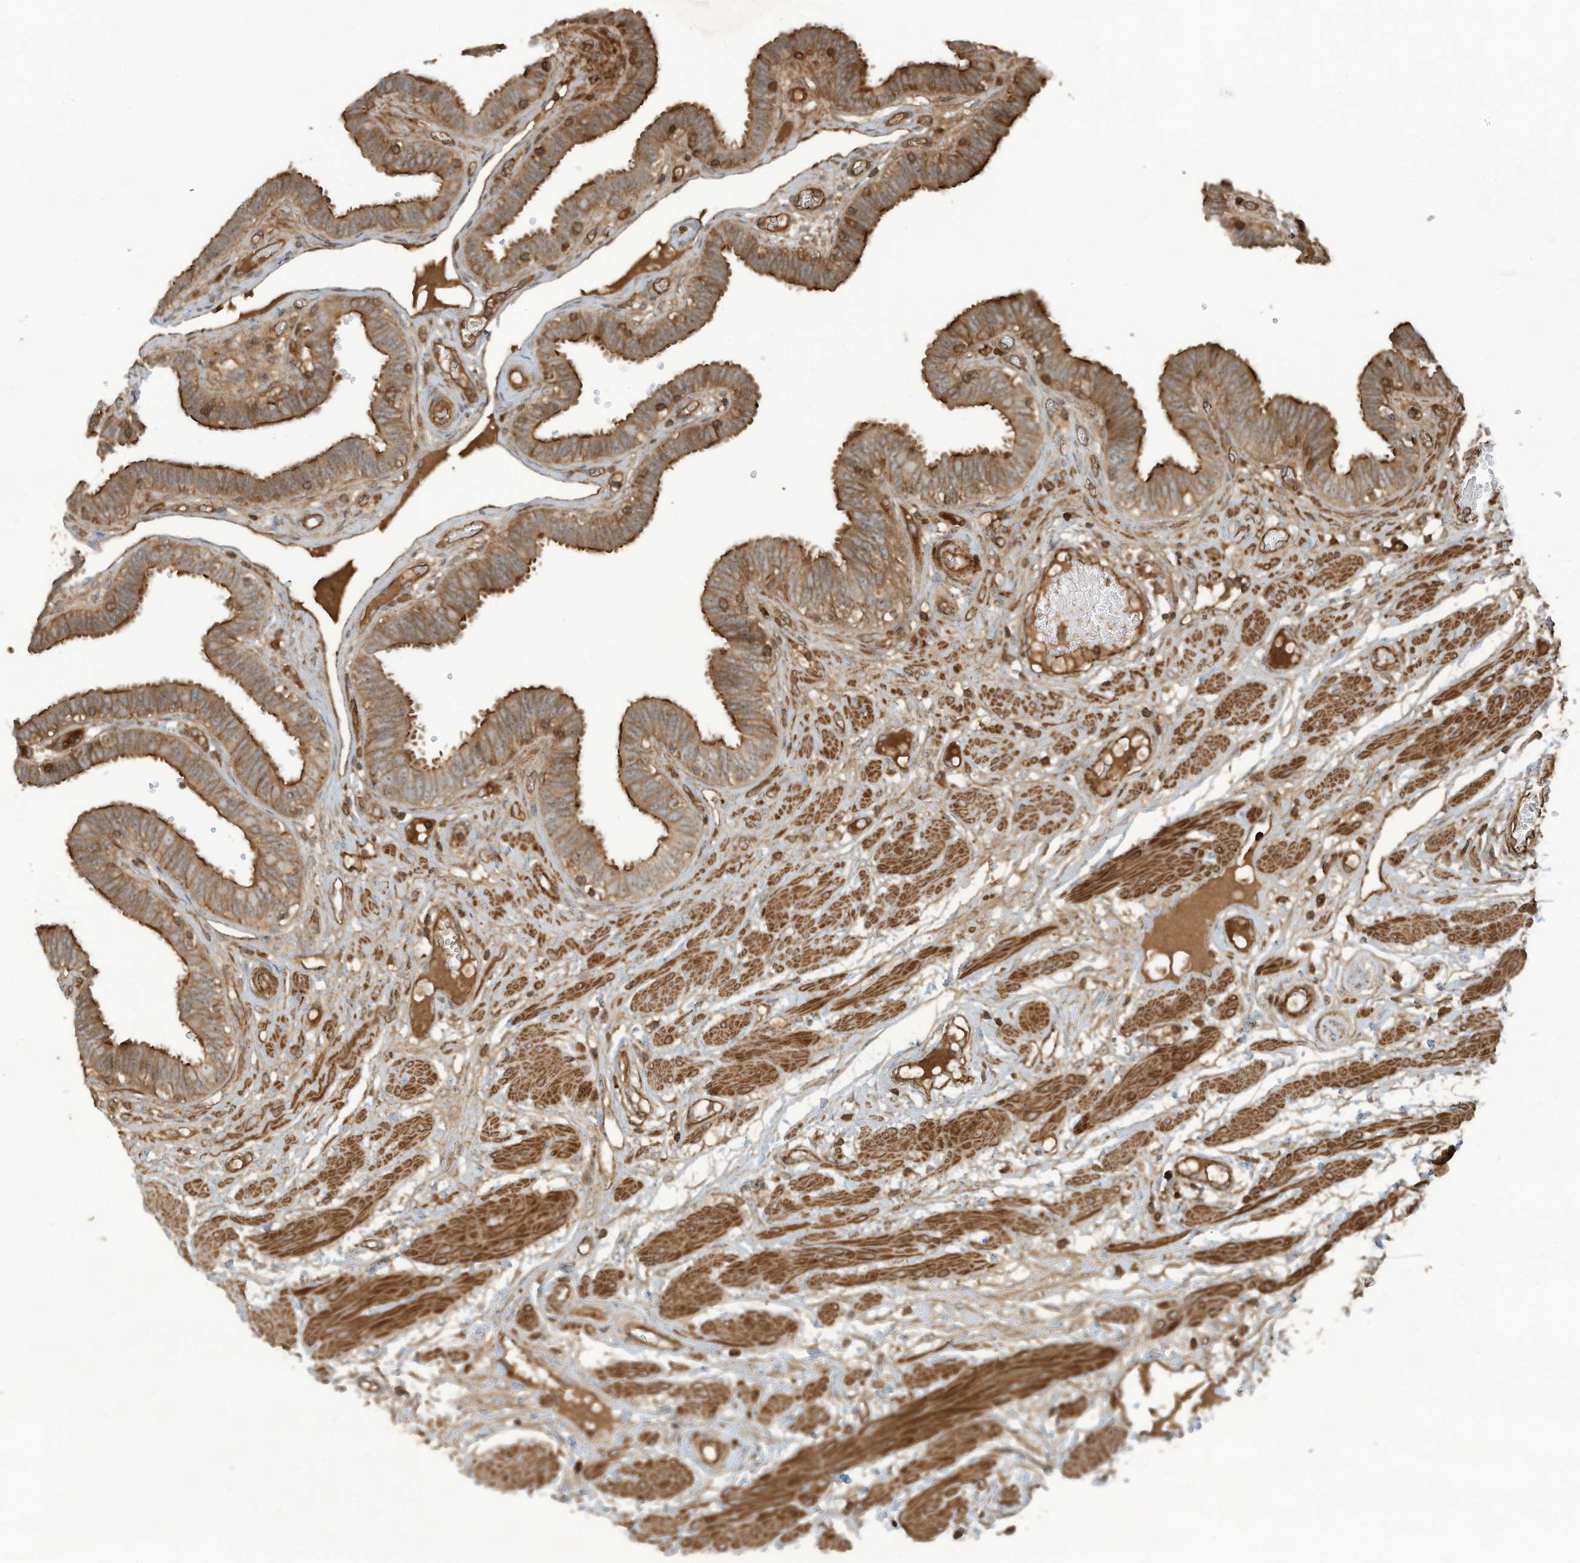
{"staining": {"intensity": "strong", "quantity": ">75%", "location": "cytoplasmic/membranous"}, "tissue": "fallopian tube", "cell_type": "Glandular cells", "image_type": "normal", "snomed": [{"axis": "morphology", "description": "Normal tissue, NOS"}, {"axis": "topography", "description": "Fallopian tube"}, {"axis": "topography", "description": "Placenta"}], "caption": "Protein analysis of benign fallopian tube exhibits strong cytoplasmic/membranous positivity in about >75% of glandular cells. (DAB IHC with brightfield microscopy, high magnification).", "gene": "DDIT4", "patient": {"sex": "female", "age": 32}}